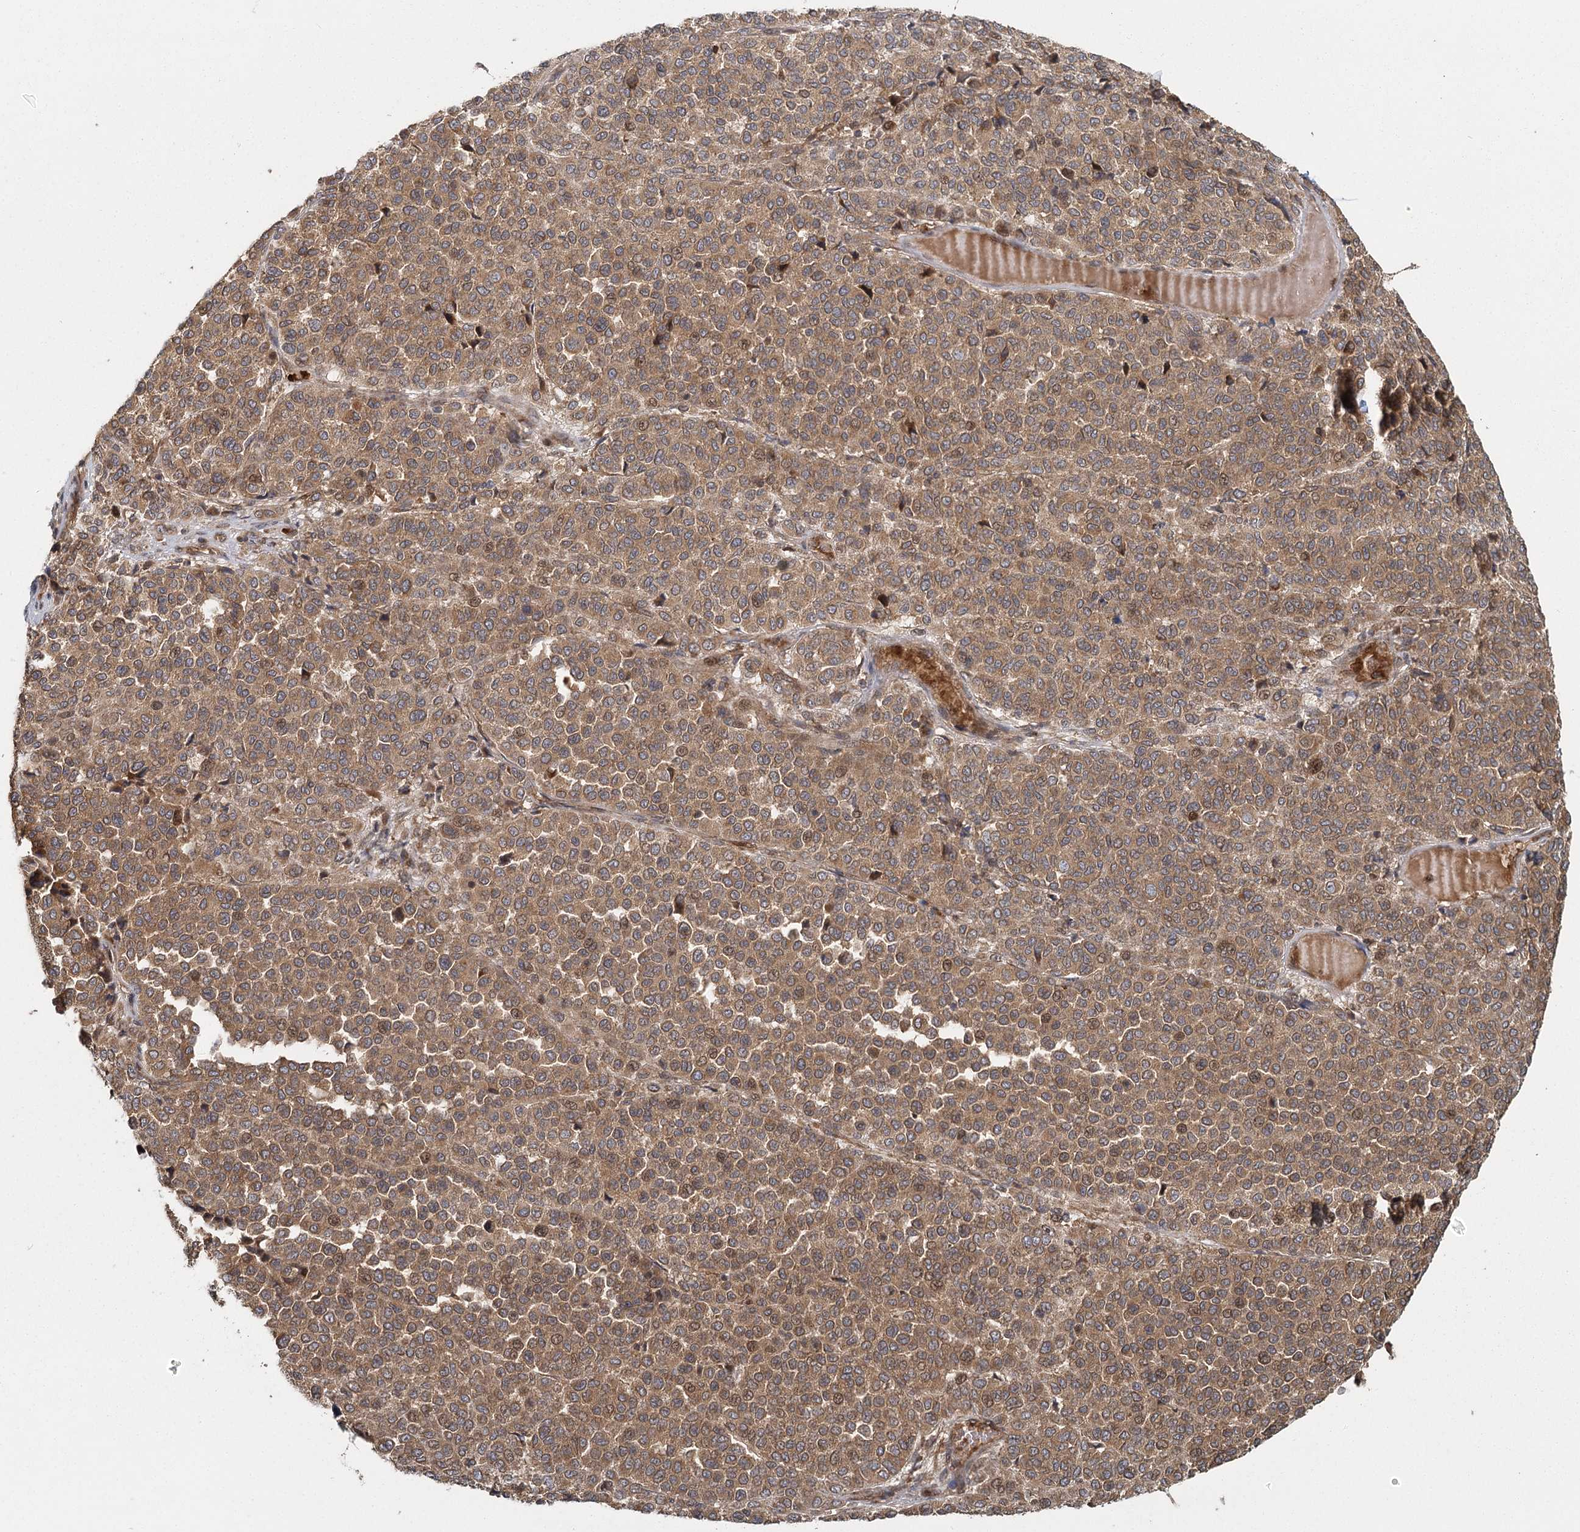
{"staining": {"intensity": "moderate", "quantity": ">75%", "location": "cytoplasmic/membranous"}, "tissue": "melanoma", "cell_type": "Tumor cells", "image_type": "cancer", "snomed": [{"axis": "morphology", "description": "Malignant melanoma, Metastatic site"}, {"axis": "topography", "description": "Pancreas"}], "caption": "This micrograph shows melanoma stained with immunohistochemistry (IHC) to label a protein in brown. The cytoplasmic/membranous of tumor cells show moderate positivity for the protein. Nuclei are counter-stained blue.", "gene": "RAPGEF6", "patient": {"sex": "female", "age": 30}}